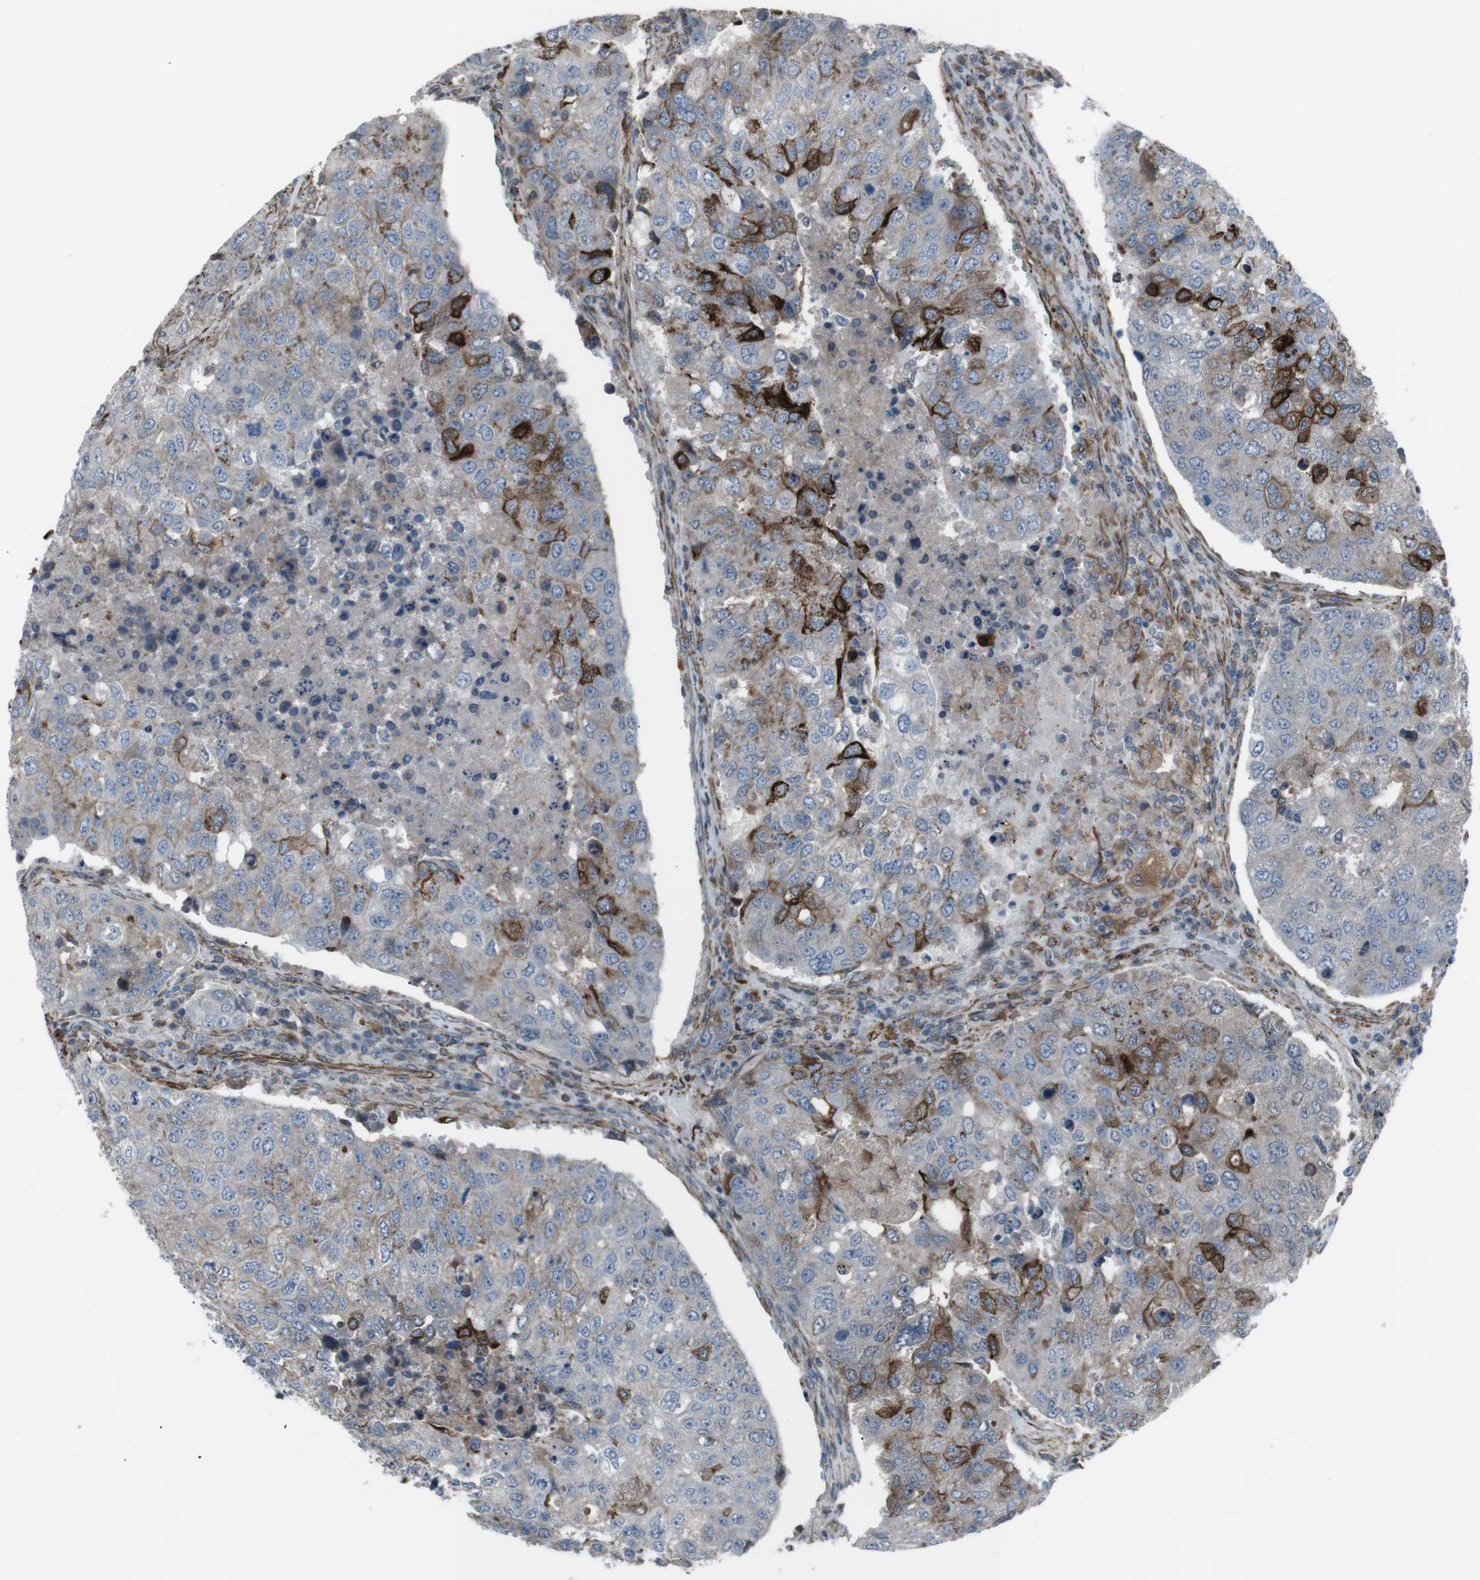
{"staining": {"intensity": "moderate", "quantity": "25%-75%", "location": "cytoplasmic/membranous"}, "tissue": "urothelial cancer", "cell_type": "Tumor cells", "image_type": "cancer", "snomed": [{"axis": "morphology", "description": "Urothelial carcinoma, High grade"}, {"axis": "topography", "description": "Lymph node"}, {"axis": "topography", "description": "Urinary bladder"}], "caption": "Immunohistochemical staining of urothelial cancer demonstrates medium levels of moderate cytoplasmic/membranous positivity in approximately 25%-75% of tumor cells.", "gene": "TMEM141", "patient": {"sex": "male", "age": 51}}